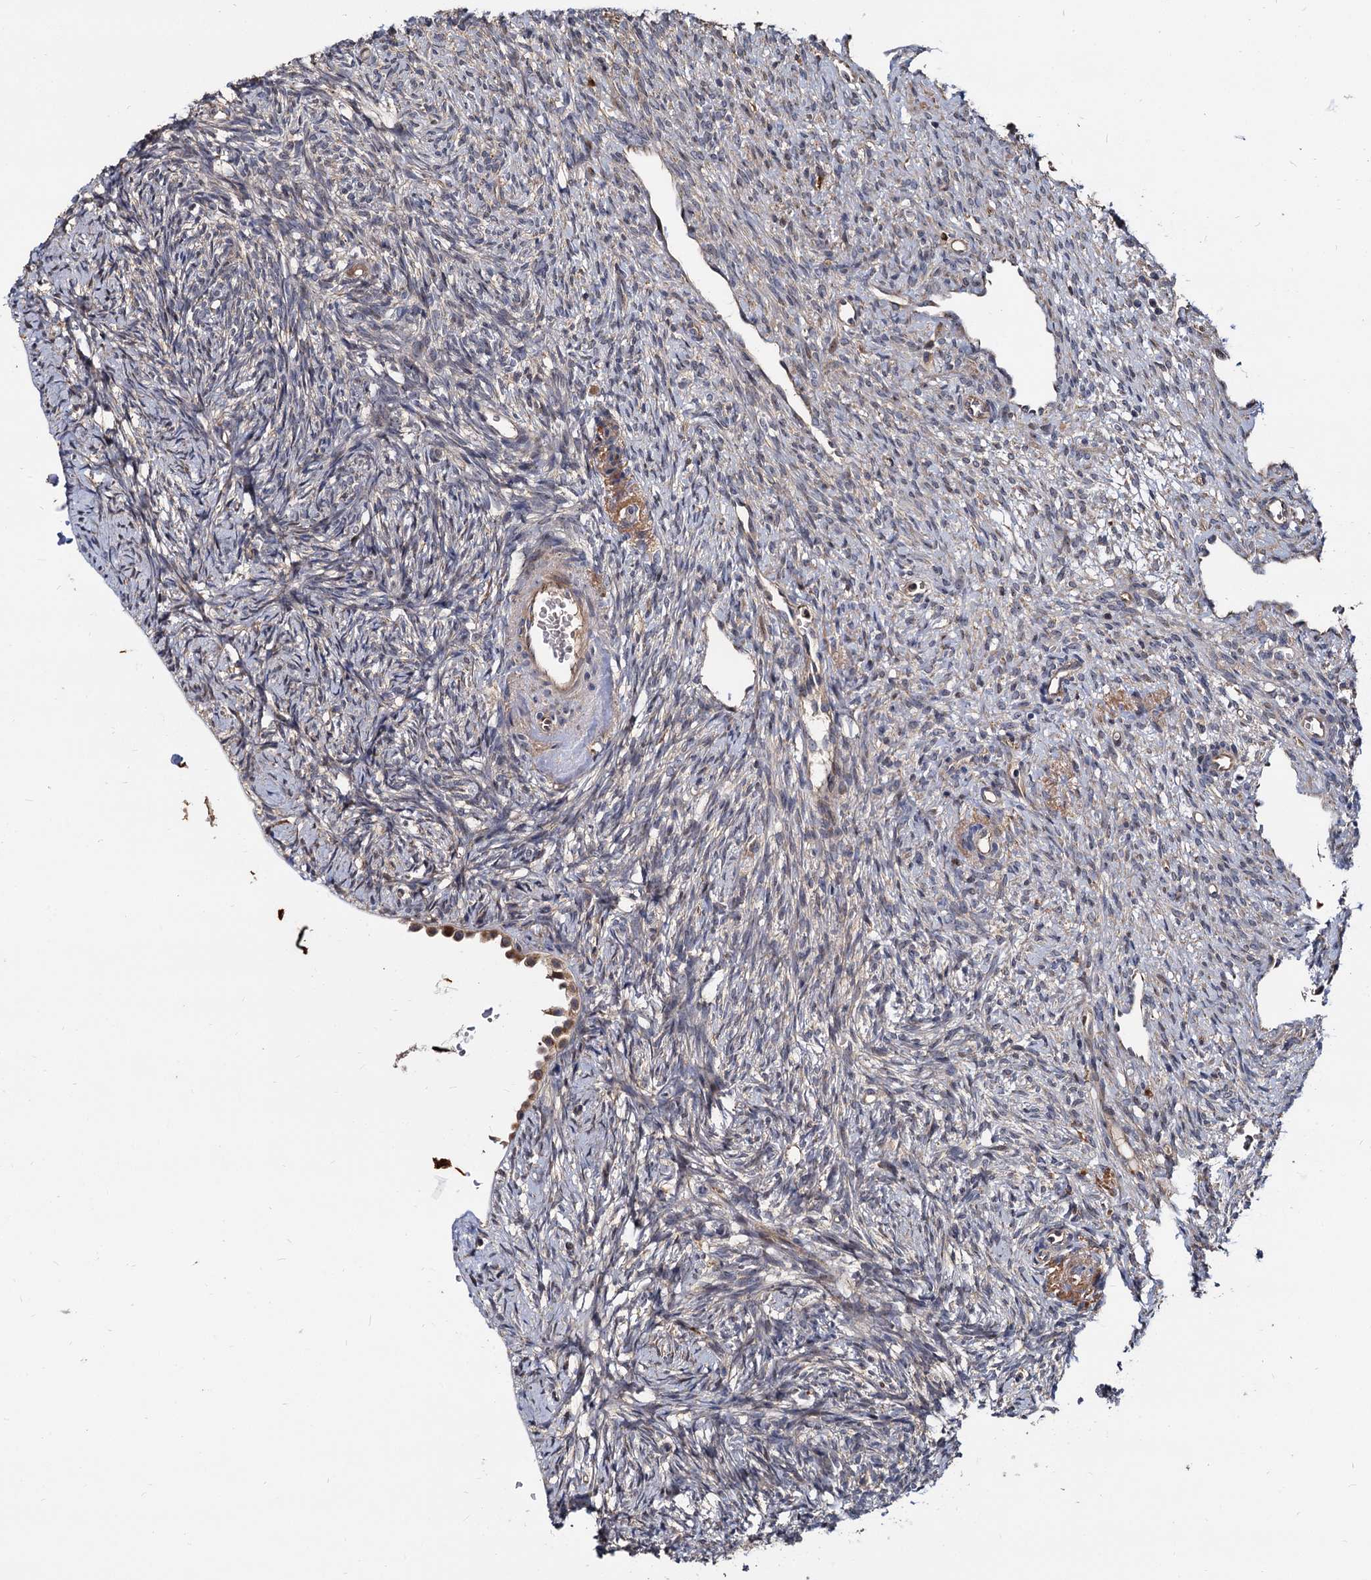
{"staining": {"intensity": "moderate", "quantity": ">75%", "location": "cytoplasmic/membranous"}, "tissue": "ovary", "cell_type": "Follicle cells", "image_type": "normal", "snomed": [{"axis": "morphology", "description": "Normal tissue, NOS"}, {"axis": "topography", "description": "Ovary"}], "caption": "Protein staining of benign ovary displays moderate cytoplasmic/membranous staining in about >75% of follicle cells.", "gene": "WWC3", "patient": {"sex": "female", "age": 51}}